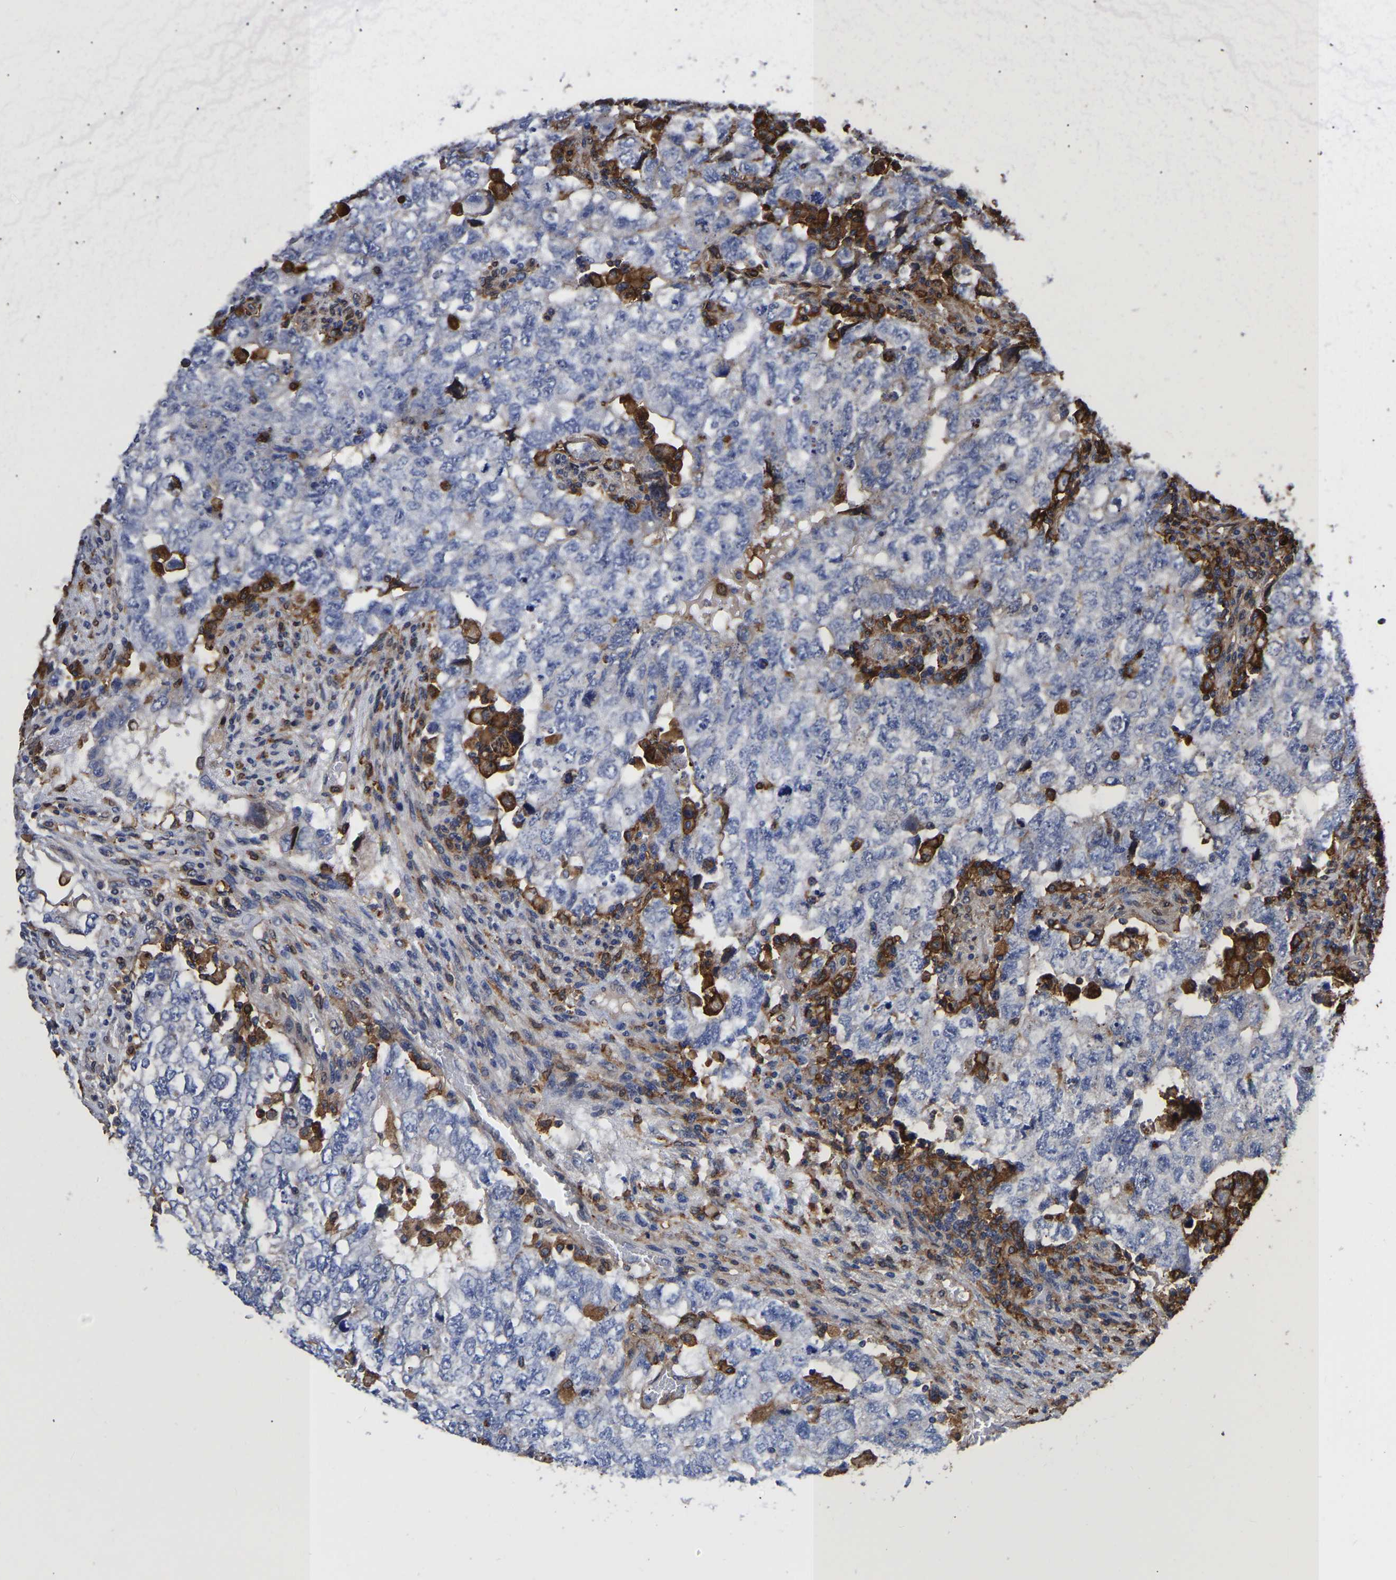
{"staining": {"intensity": "negative", "quantity": "none", "location": "none"}, "tissue": "testis cancer", "cell_type": "Tumor cells", "image_type": "cancer", "snomed": [{"axis": "morphology", "description": "Carcinoma, Embryonal, NOS"}, {"axis": "topography", "description": "Testis"}], "caption": "Image shows no significant protein expression in tumor cells of testis embryonal carcinoma. (DAB (3,3'-diaminobenzidine) immunohistochemistry with hematoxylin counter stain).", "gene": "LIF", "patient": {"sex": "male", "age": 36}}